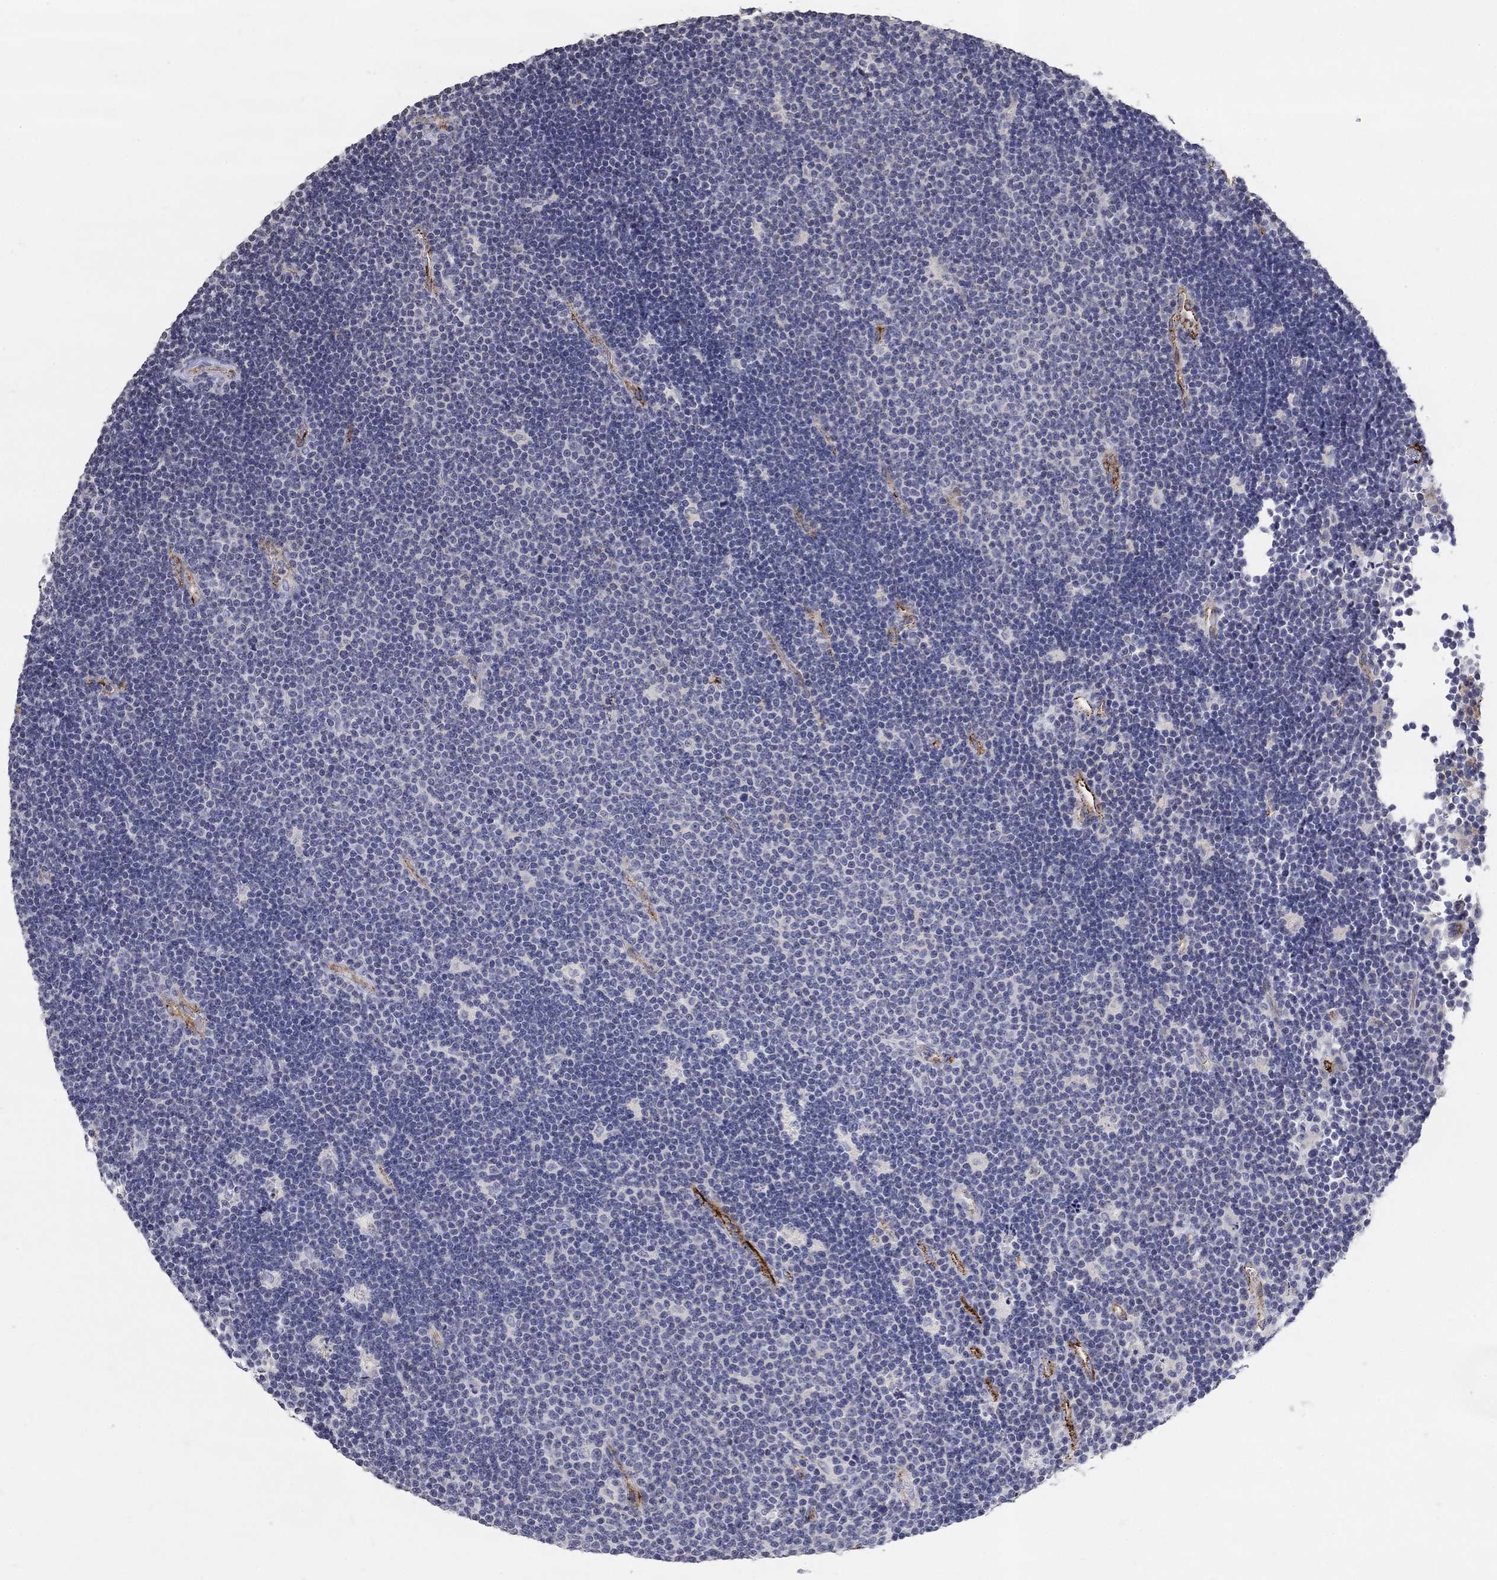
{"staining": {"intensity": "negative", "quantity": "none", "location": "none"}, "tissue": "lymphoma", "cell_type": "Tumor cells", "image_type": "cancer", "snomed": [{"axis": "morphology", "description": "Malignant lymphoma, non-Hodgkin's type, Low grade"}, {"axis": "topography", "description": "Brain"}], "caption": "Immunohistochemistry (IHC) photomicrograph of neoplastic tissue: human lymphoma stained with DAB reveals no significant protein expression in tumor cells.", "gene": "TINAG", "patient": {"sex": "female", "age": 66}}